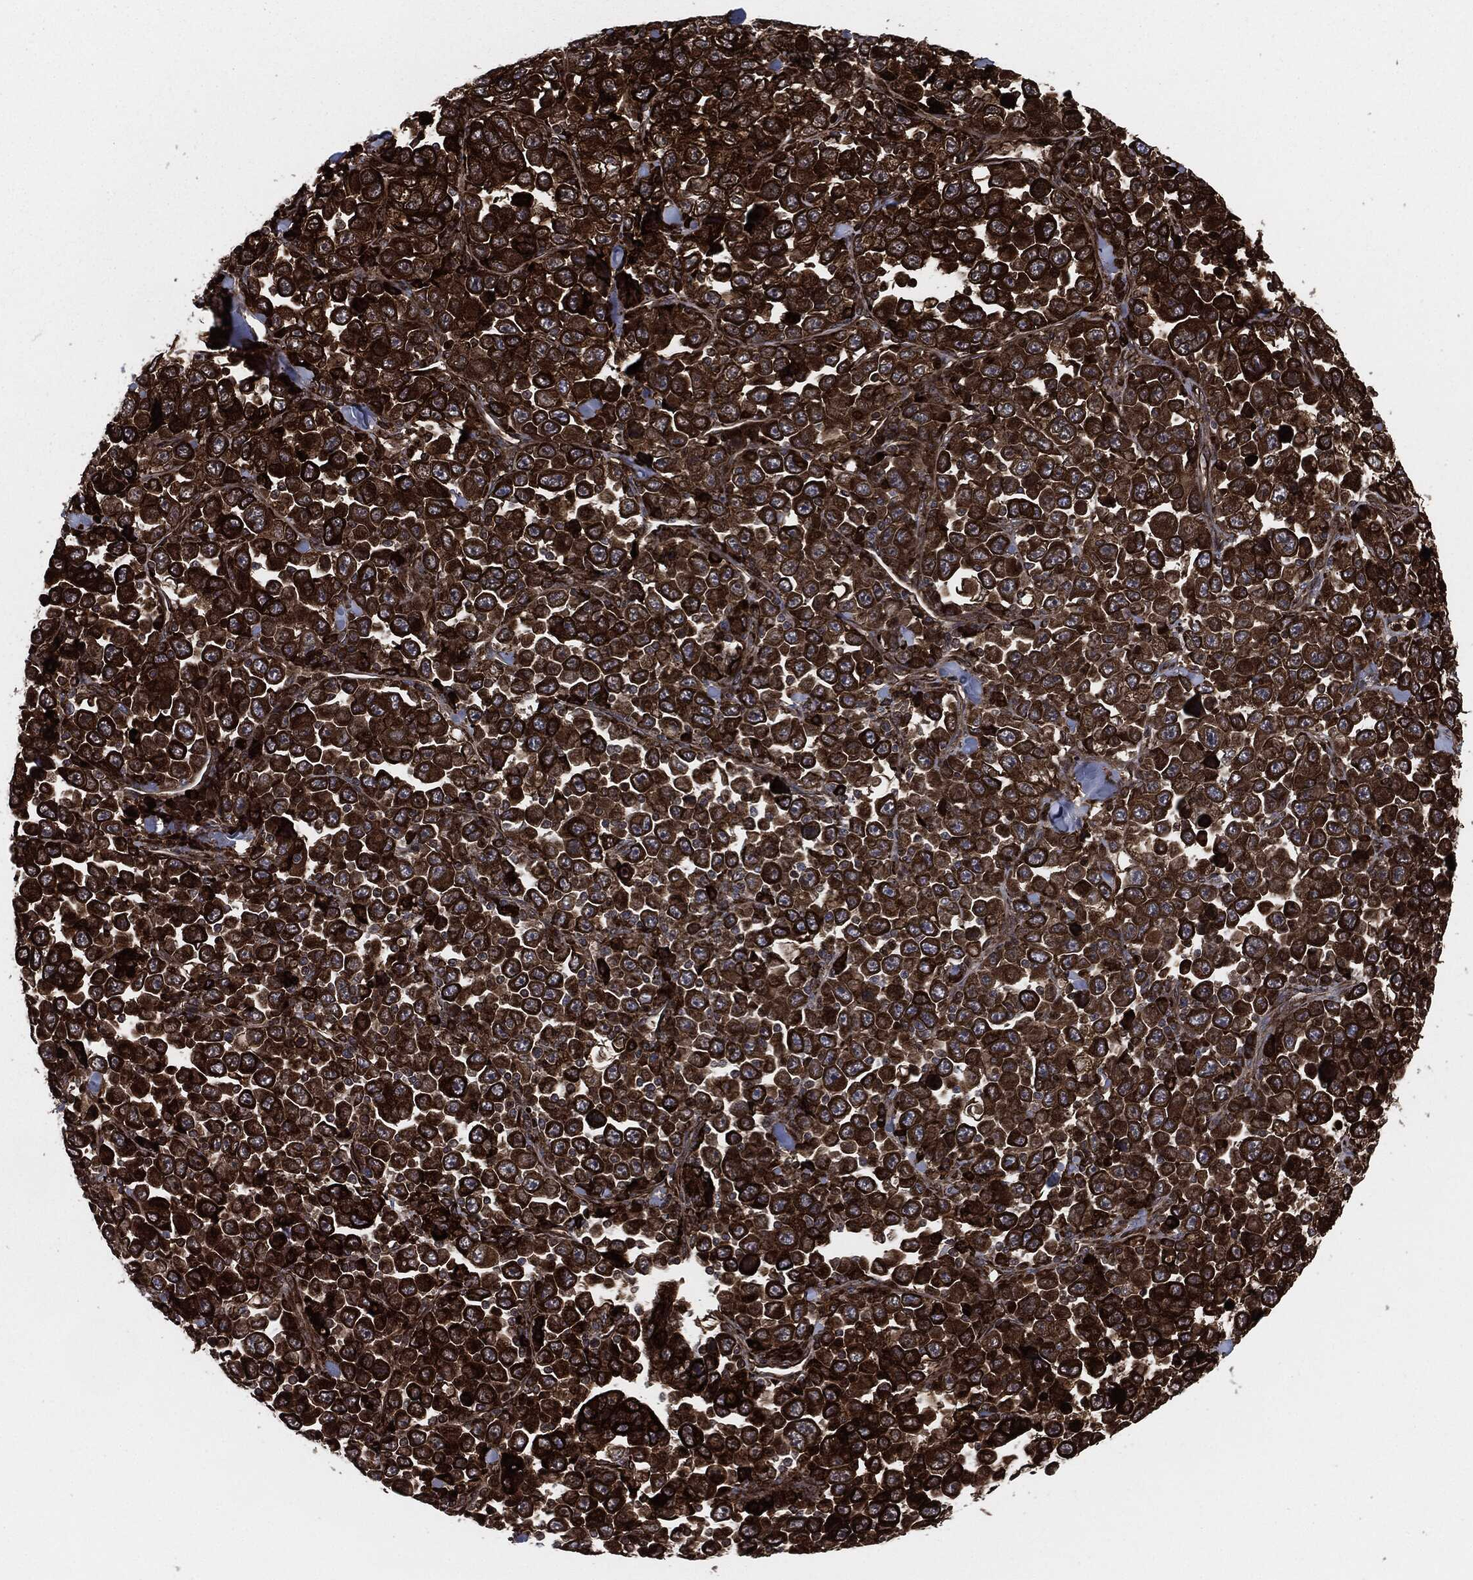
{"staining": {"intensity": "strong", "quantity": ">75%", "location": "cytoplasmic/membranous"}, "tissue": "stomach cancer", "cell_type": "Tumor cells", "image_type": "cancer", "snomed": [{"axis": "morphology", "description": "Normal tissue, NOS"}, {"axis": "morphology", "description": "Adenocarcinoma, NOS"}, {"axis": "topography", "description": "Stomach, upper"}, {"axis": "topography", "description": "Stomach"}], "caption": "A histopathology image showing strong cytoplasmic/membranous staining in approximately >75% of tumor cells in stomach cancer, as visualized by brown immunohistochemical staining.", "gene": "CALR", "patient": {"sex": "male", "age": 59}}